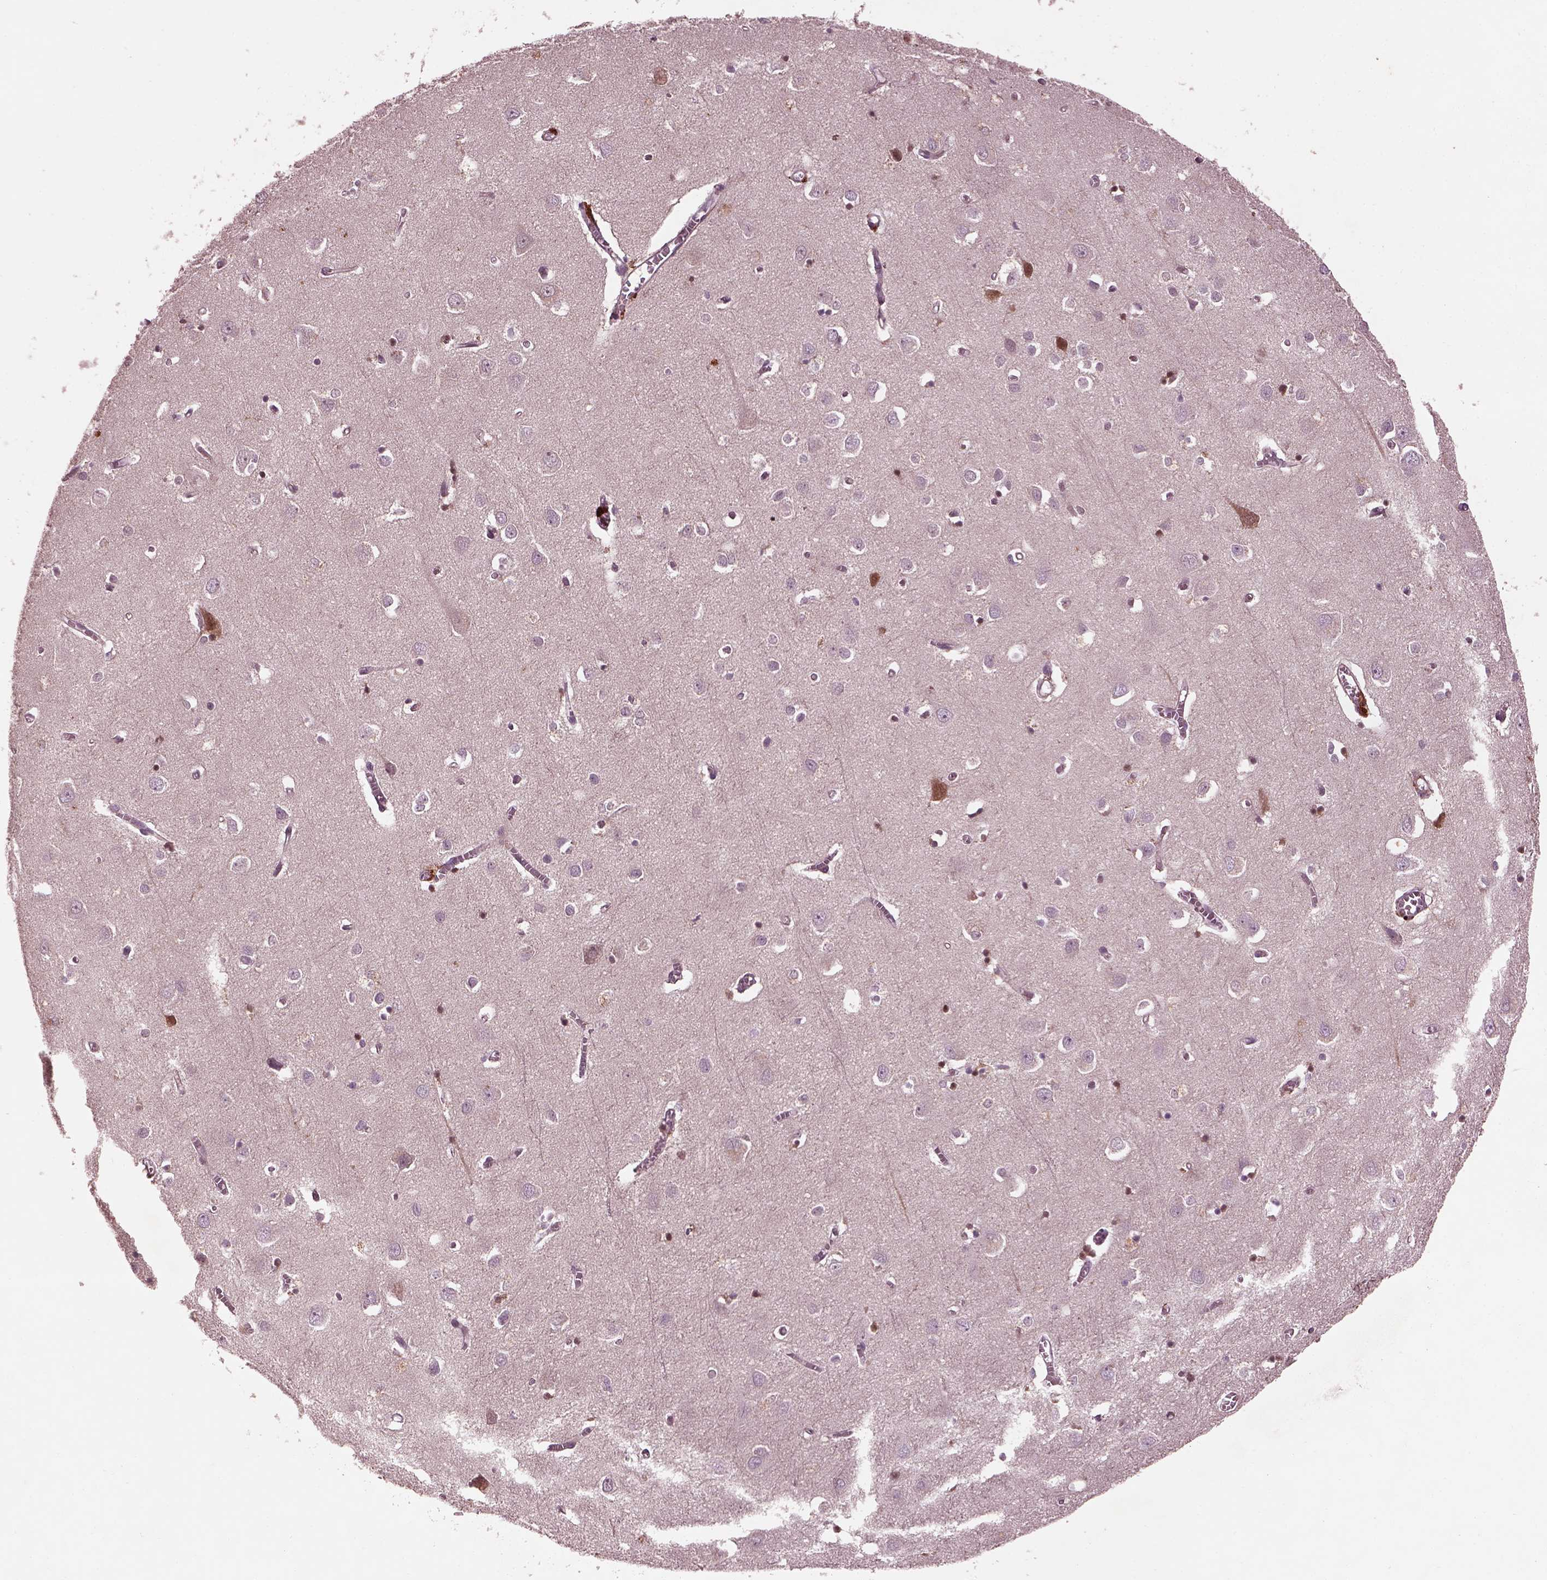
{"staining": {"intensity": "negative", "quantity": "none", "location": "none"}, "tissue": "cerebral cortex", "cell_type": "Endothelial cells", "image_type": "normal", "snomed": [{"axis": "morphology", "description": "Normal tissue, NOS"}, {"axis": "topography", "description": "Cerebral cortex"}], "caption": "IHC image of unremarkable cerebral cortex: human cerebral cortex stained with DAB displays no significant protein positivity in endothelial cells.", "gene": "EFEMP1", "patient": {"sex": "male", "age": 70}}